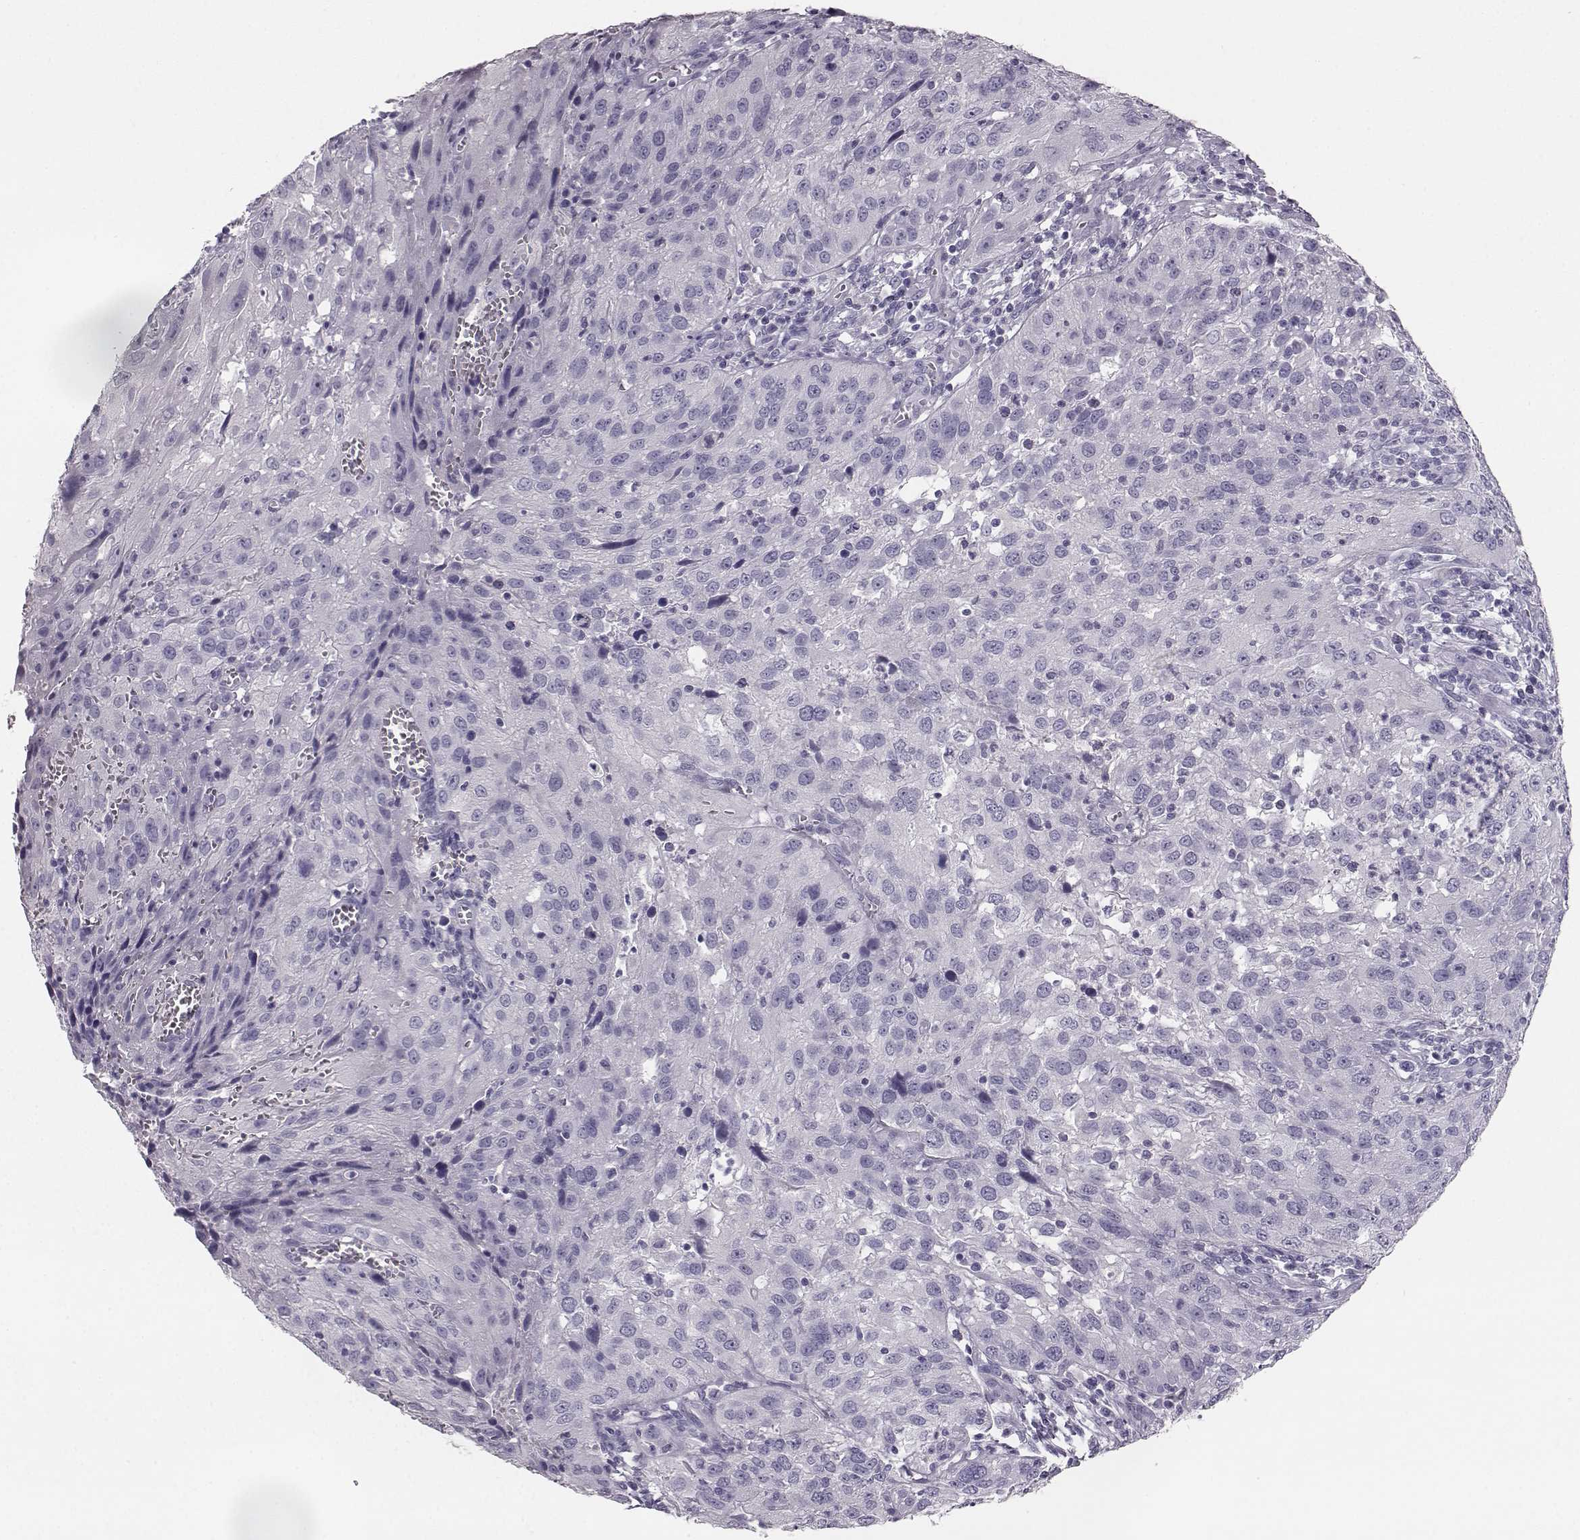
{"staining": {"intensity": "negative", "quantity": "none", "location": "none"}, "tissue": "cervical cancer", "cell_type": "Tumor cells", "image_type": "cancer", "snomed": [{"axis": "morphology", "description": "Squamous cell carcinoma, NOS"}, {"axis": "topography", "description": "Cervix"}], "caption": "The IHC photomicrograph has no significant expression in tumor cells of cervical squamous cell carcinoma tissue.", "gene": "NPTXR", "patient": {"sex": "female", "age": 32}}